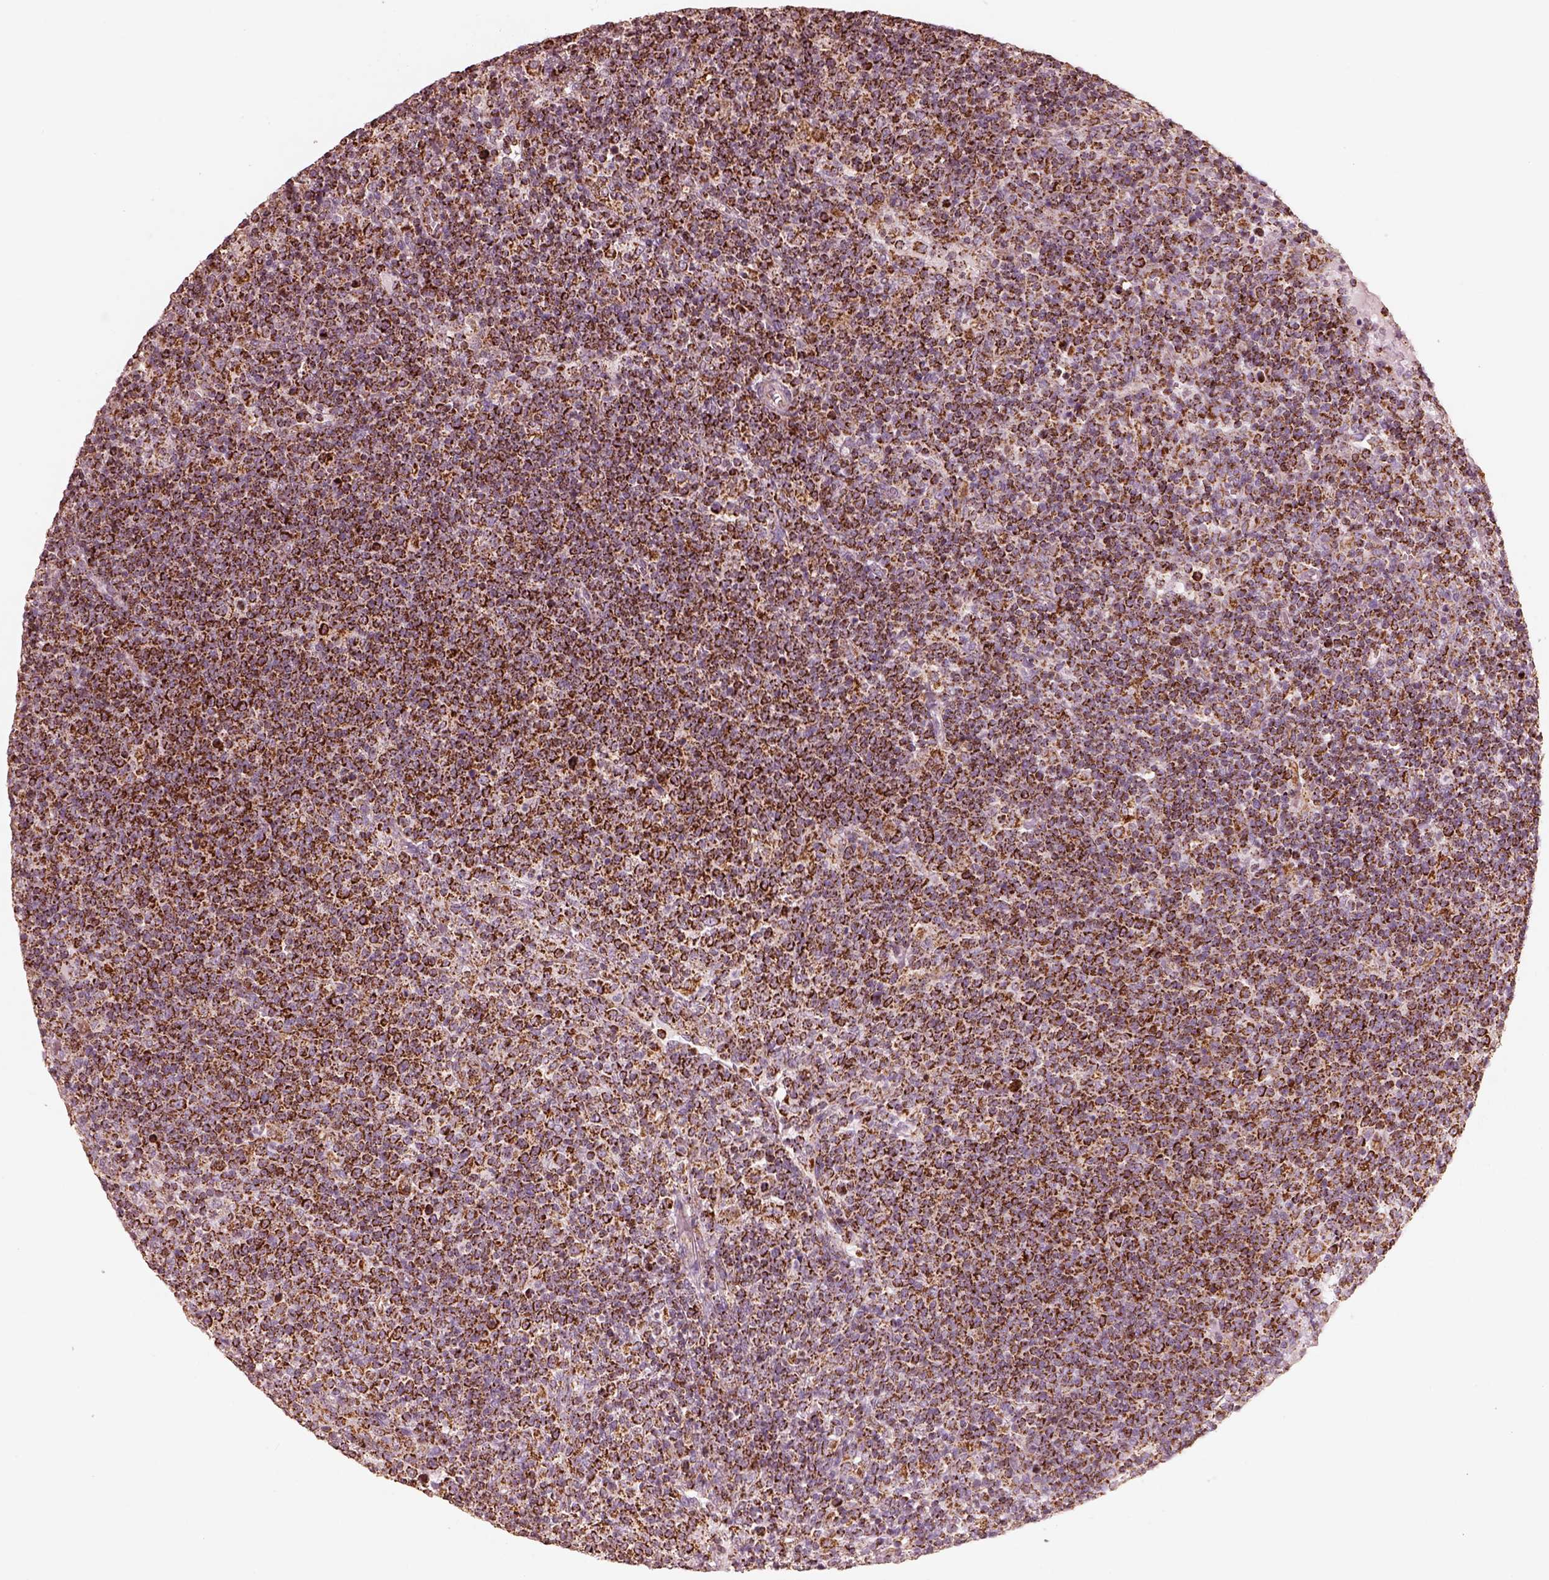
{"staining": {"intensity": "strong", "quantity": ">75%", "location": "cytoplasmic/membranous"}, "tissue": "lymphoma", "cell_type": "Tumor cells", "image_type": "cancer", "snomed": [{"axis": "morphology", "description": "Malignant lymphoma, non-Hodgkin's type, High grade"}, {"axis": "topography", "description": "Lymph node"}], "caption": "The image displays a brown stain indicating the presence of a protein in the cytoplasmic/membranous of tumor cells in malignant lymphoma, non-Hodgkin's type (high-grade).", "gene": "ENTPD6", "patient": {"sex": "male", "age": 61}}